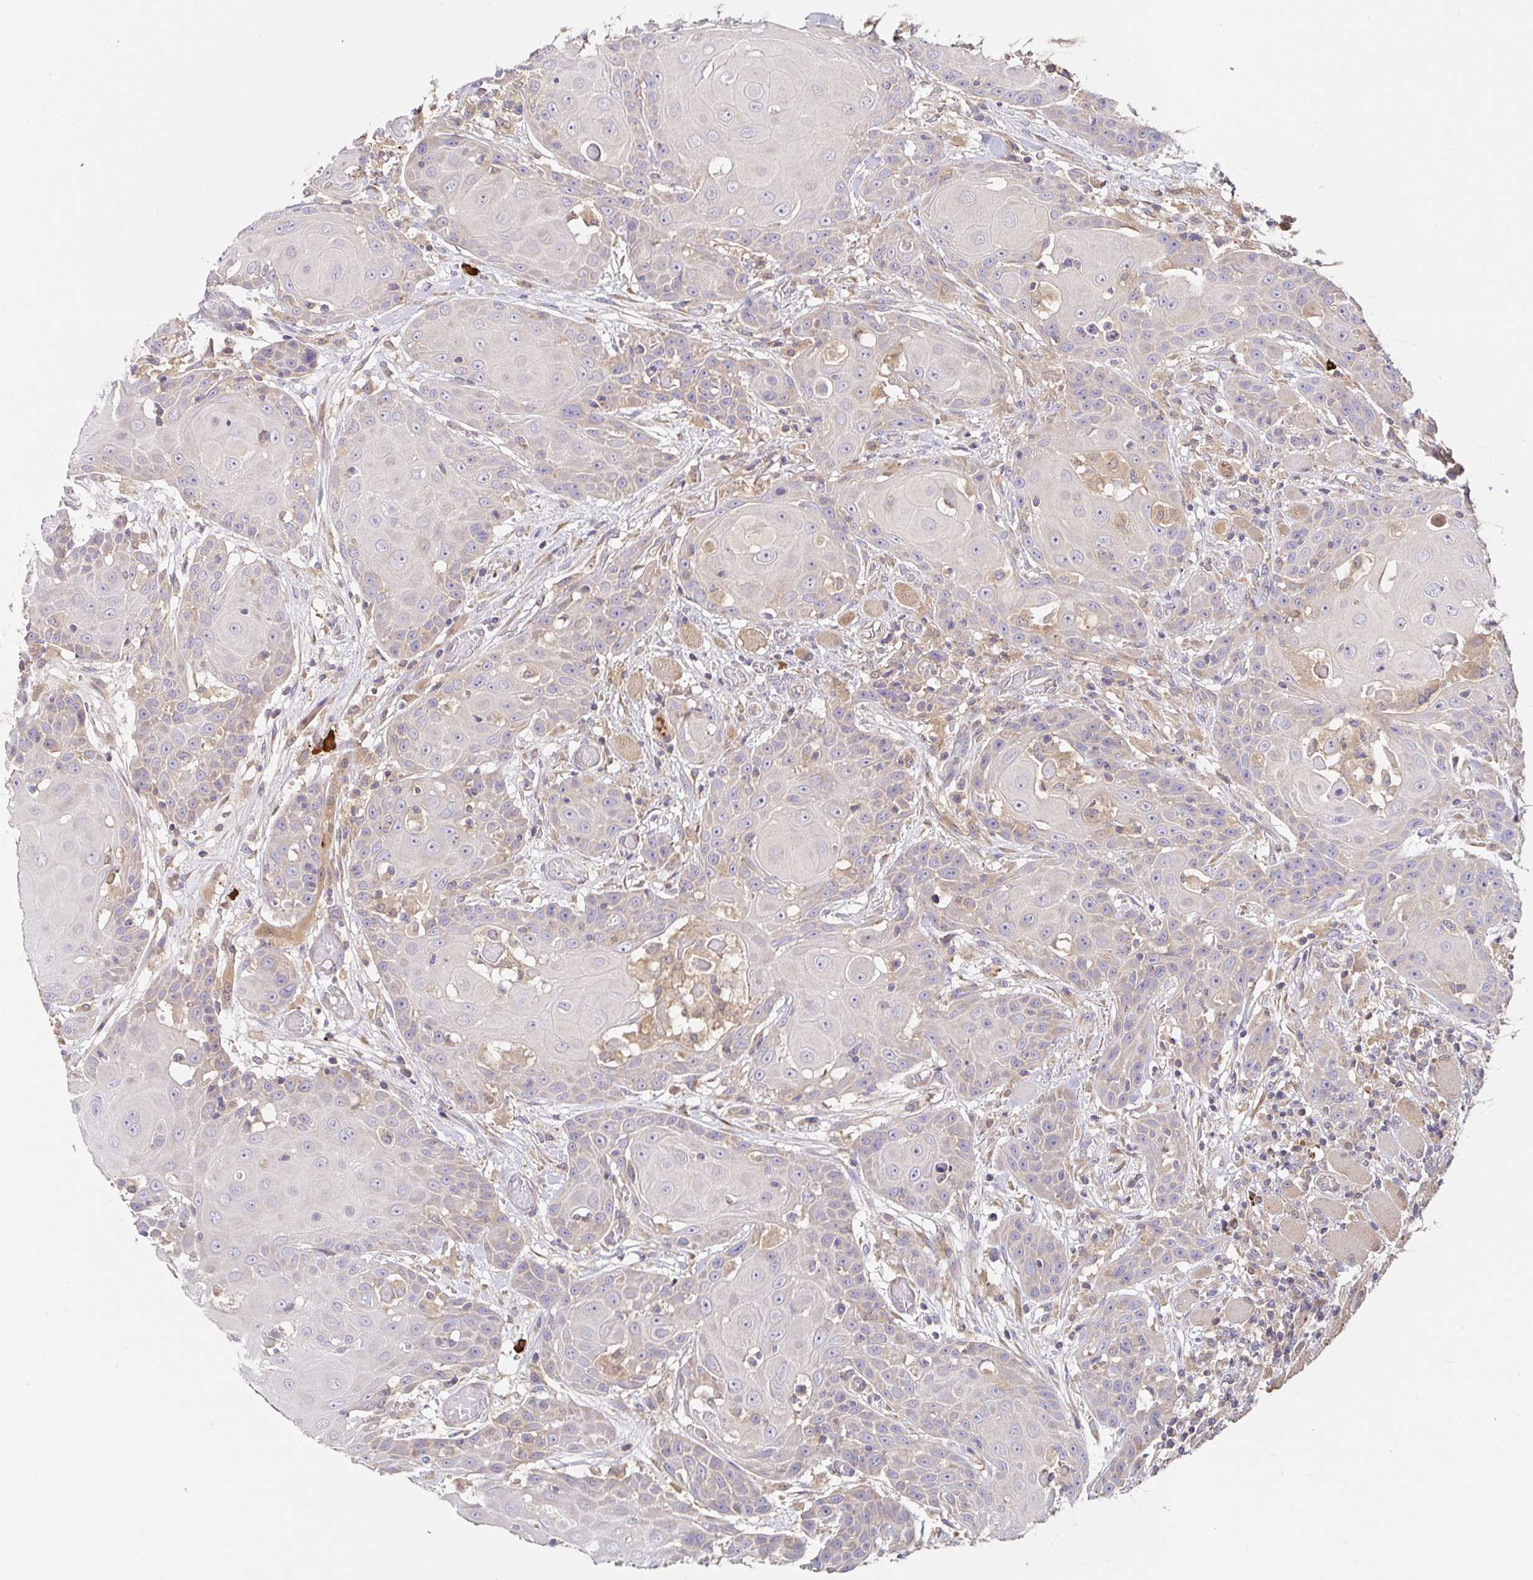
{"staining": {"intensity": "negative", "quantity": "none", "location": "none"}, "tissue": "head and neck cancer", "cell_type": "Tumor cells", "image_type": "cancer", "snomed": [{"axis": "morphology", "description": "Normal tissue, NOS"}, {"axis": "morphology", "description": "Squamous cell carcinoma, NOS"}, {"axis": "topography", "description": "Oral tissue"}, {"axis": "topography", "description": "Head-Neck"}], "caption": "Immunohistochemical staining of human head and neck cancer (squamous cell carcinoma) displays no significant expression in tumor cells. The staining is performed using DAB brown chromogen with nuclei counter-stained in using hematoxylin.", "gene": "HAGH", "patient": {"sex": "female", "age": 55}}